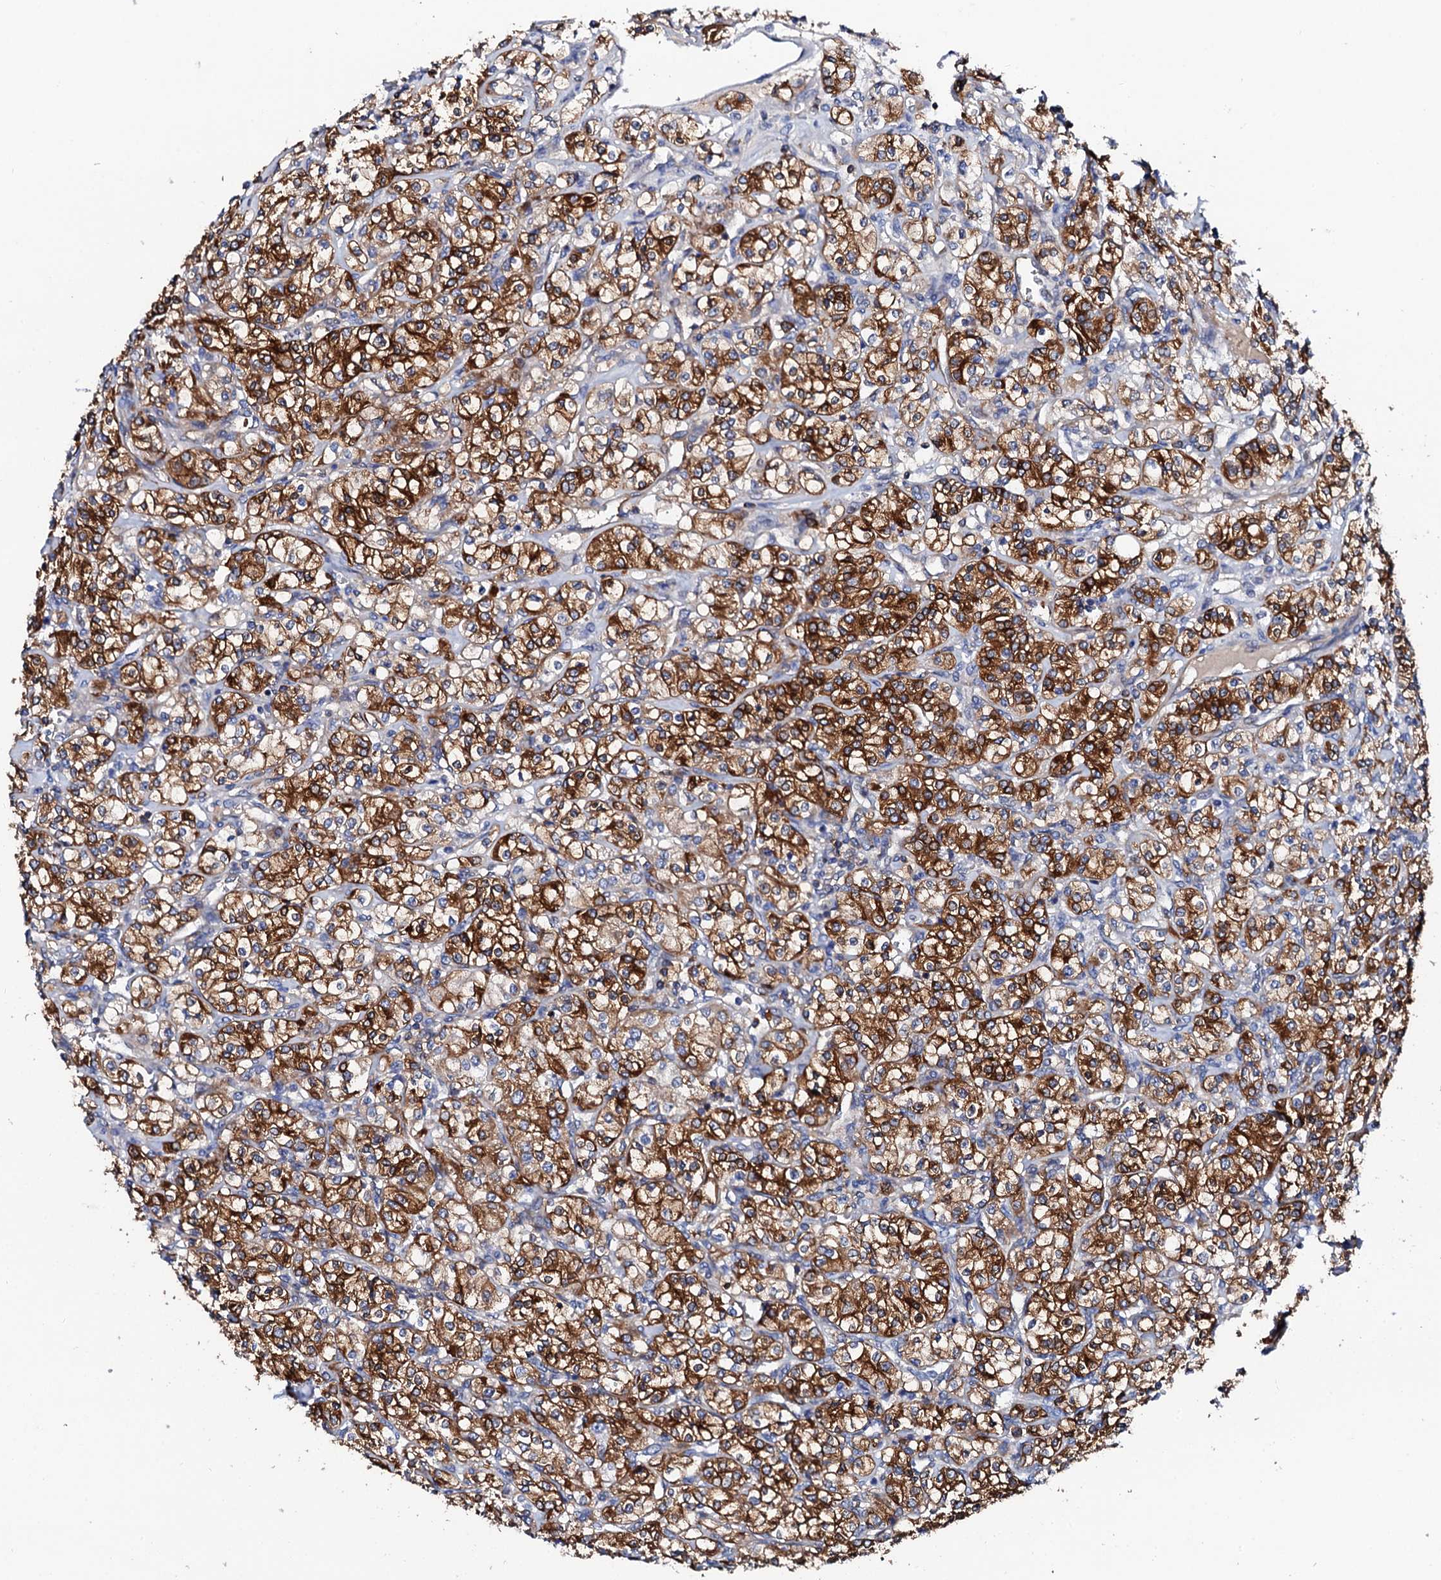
{"staining": {"intensity": "strong", "quantity": "25%-75%", "location": "cytoplasmic/membranous"}, "tissue": "renal cancer", "cell_type": "Tumor cells", "image_type": "cancer", "snomed": [{"axis": "morphology", "description": "Adenocarcinoma, NOS"}, {"axis": "topography", "description": "Kidney"}], "caption": "IHC of human adenocarcinoma (renal) demonstrates high levels of strong cytoplasmic/membranous positivity in about 25%-75% of tumor cells. (DAB (3,3'-diaminobenzidine) IHC, brown staining for protein, blue staining for nuclei).", "gene": "GLB1L3", "patient": {"sex": "male", "age": 77}}